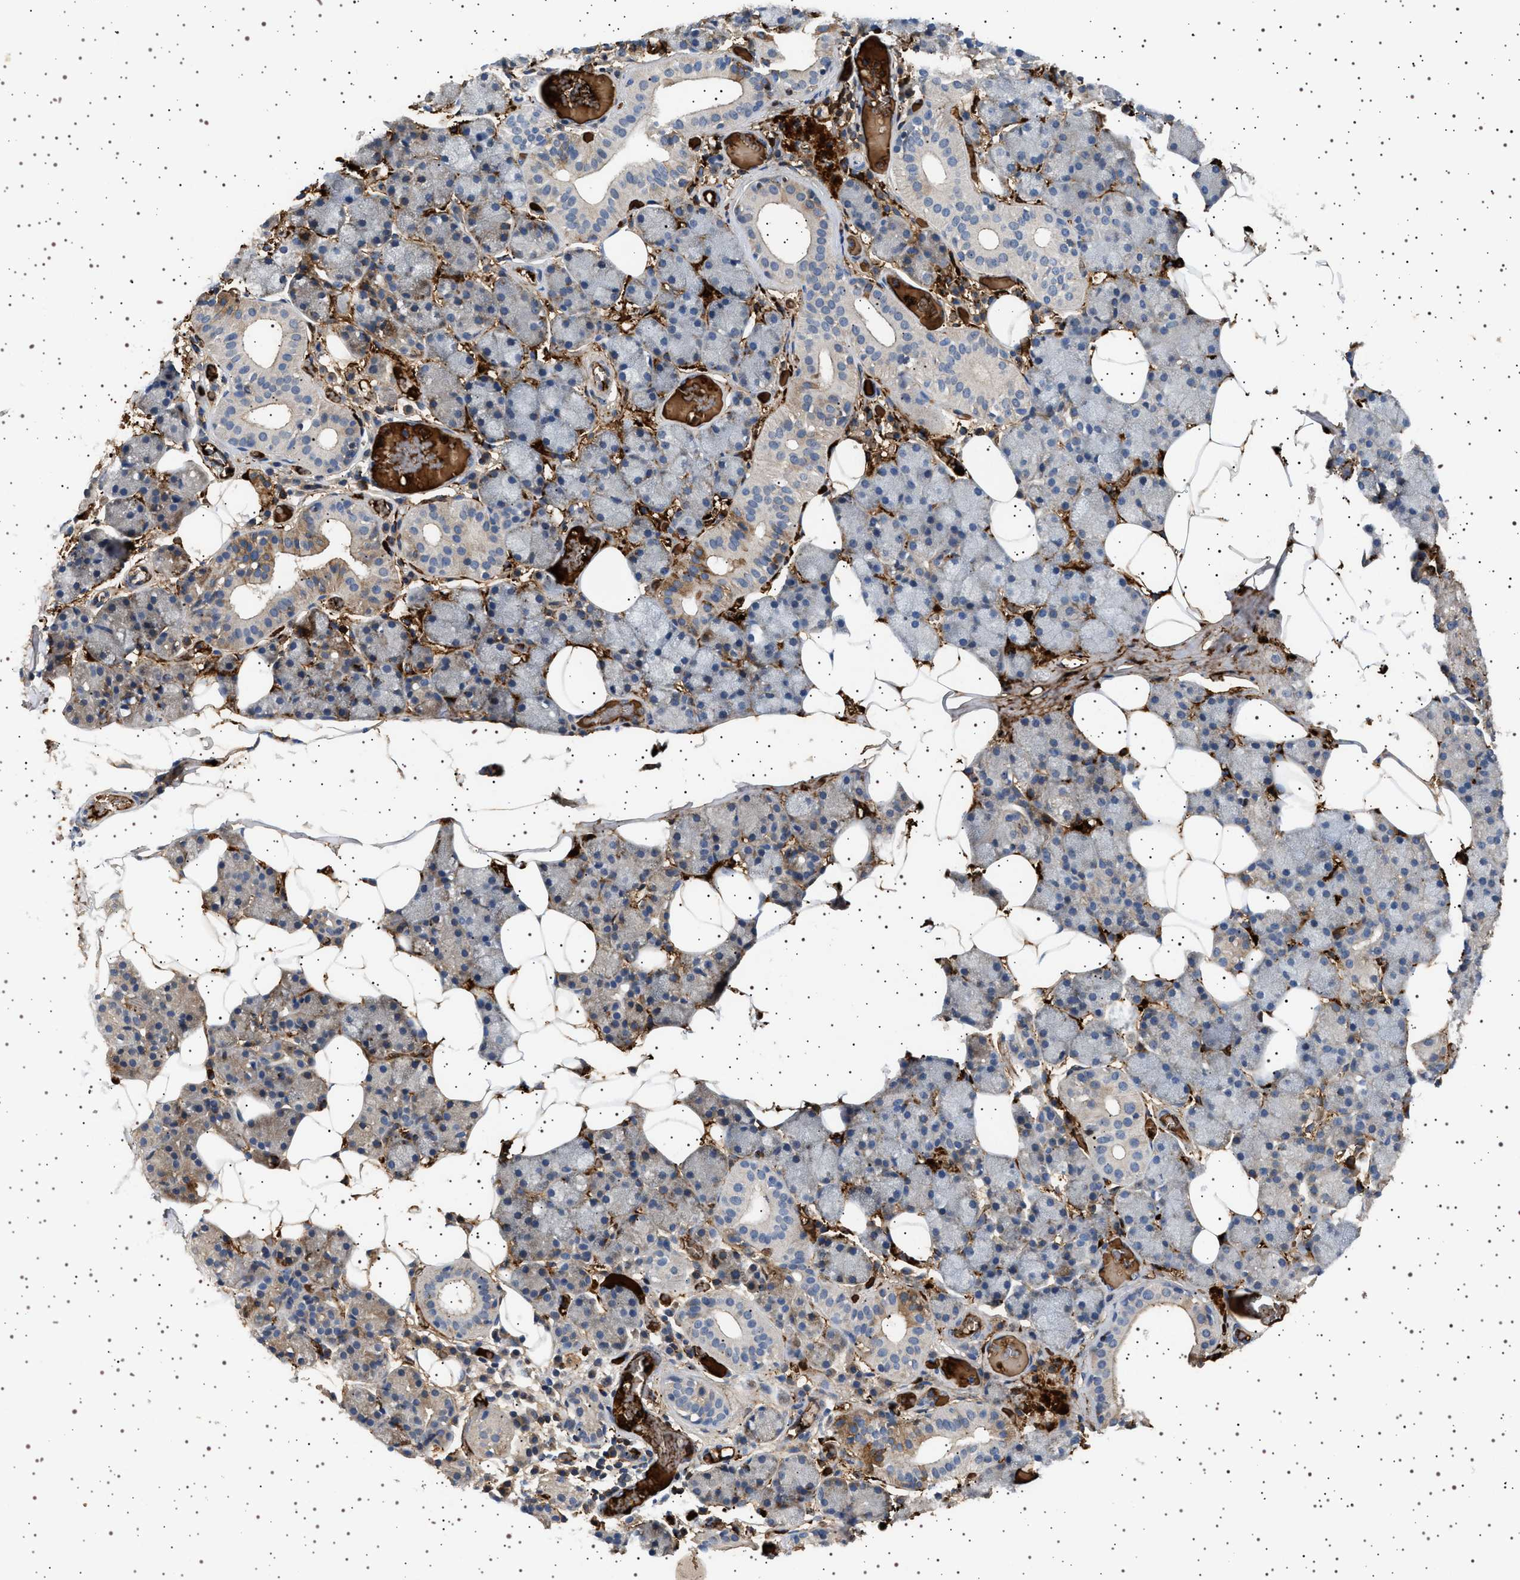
{"staining": {"intensity": "weak", "quantity": "<25%", "location": "cytoplasmic/membranous"}, "tissue": "salivary gland", "cell_type": "Glandular cells", "image_type": "normal", "snomed": [{"axis": "morphology", "description": "Normal tissue, NOS"}, {"axis": "topography", "description": "Salivary gland"}], "caption": "There is no significant staining in glandular cells of salivary gland. (DAB (3,3'-diaminobenzidine) IHC visualized using brightfield microscopy, high magnification).", "gene": "FICD", "patient": {"sex": "female", "age": 33}}